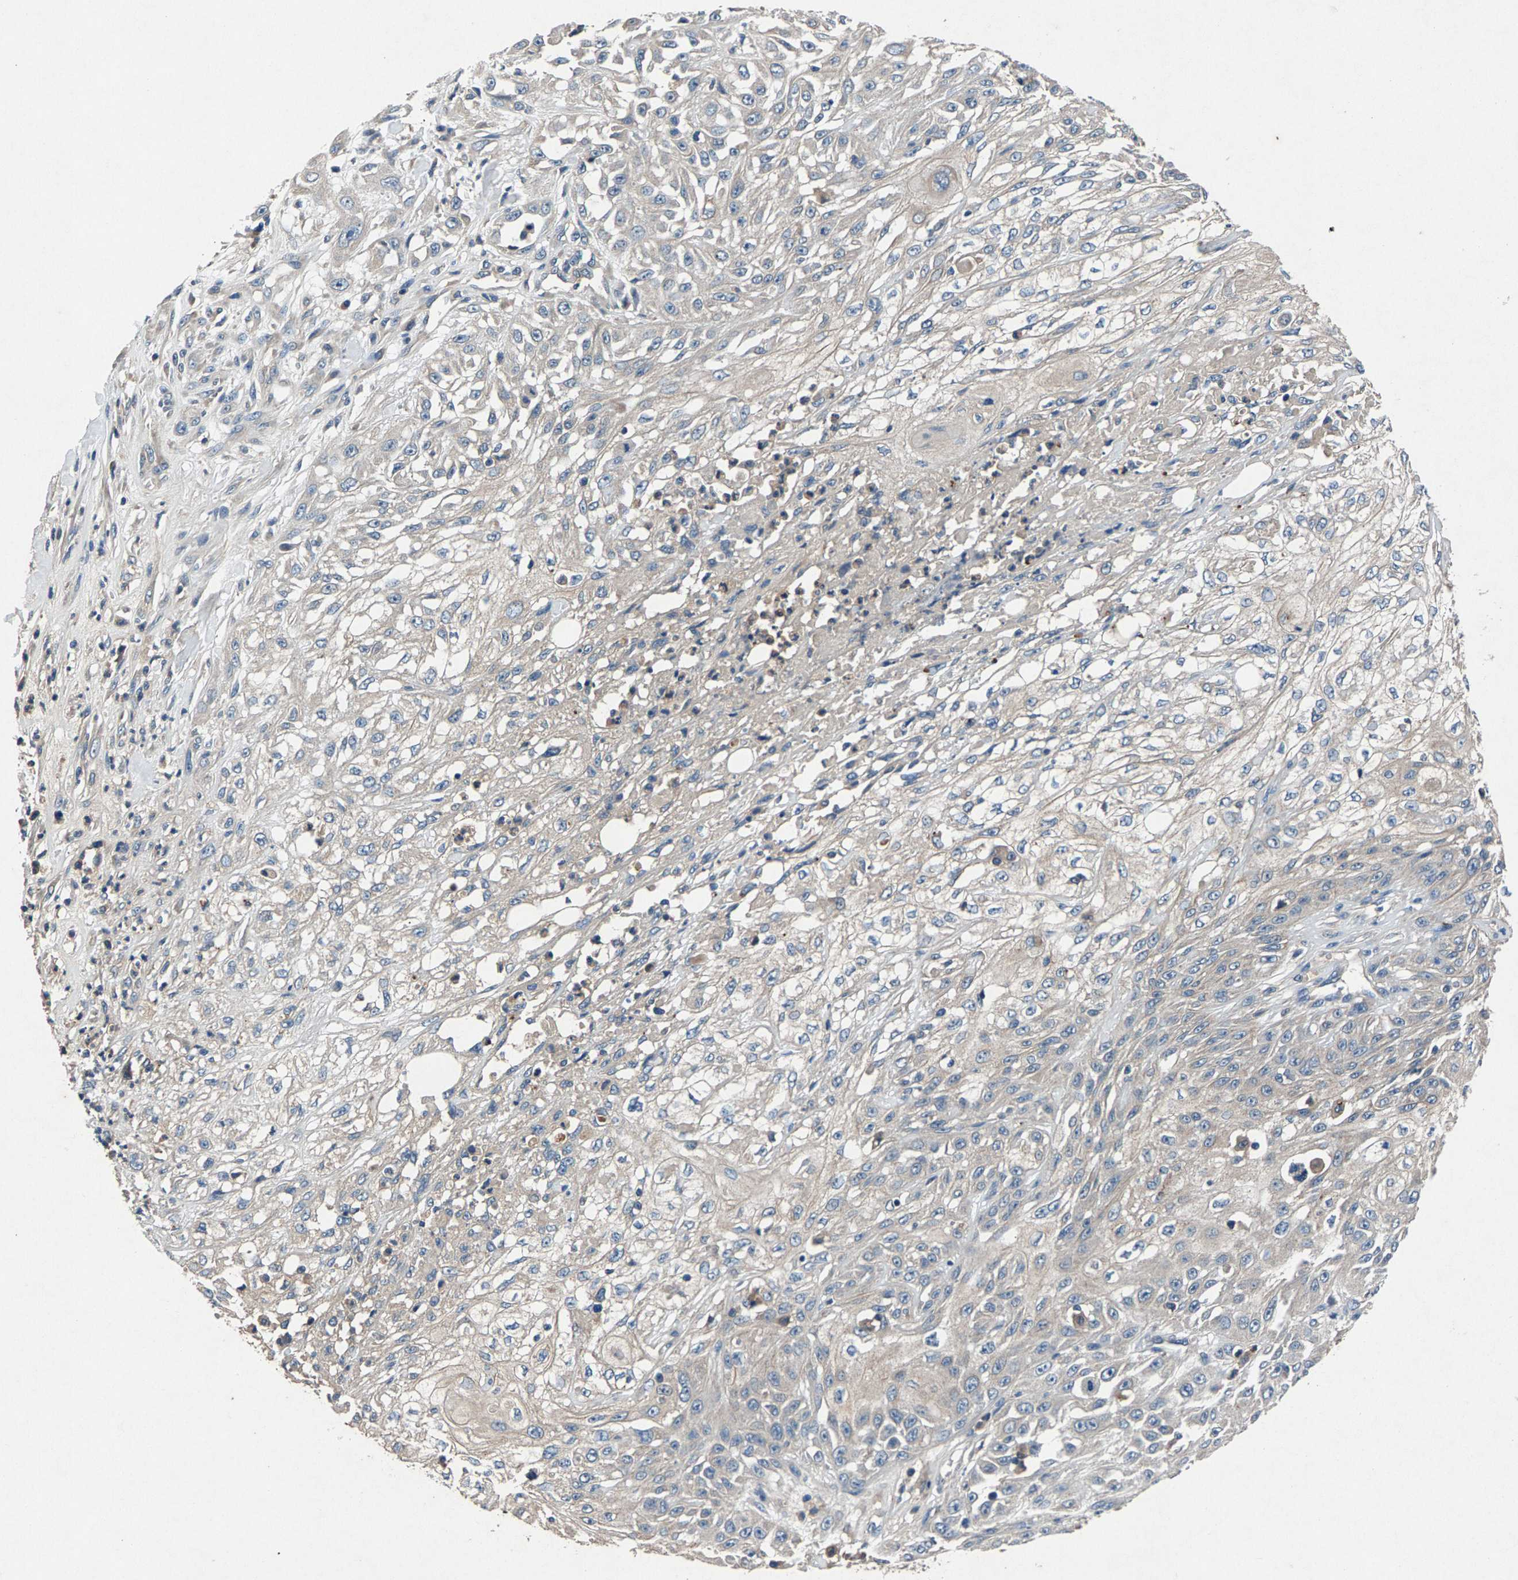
{"staining": {"intensity": "negative", "quantity": "none", "location": "none"}, "tissue": "skin cancer", "cell_type": "Tumor cells", "image_type": "cancer", "snomed": [{"axis": "morphology", "description": "Squamous cell carcinoma, NOS"}, {"axis": "morphology", "description": "Squamous cell carcinoma, metastatic, NOS"}, {"axis": "topography", "description": "Skin"}, {"axis": "topography", "description": "Lymph node"}], "caption": "Metastatic squamous cell carcinoma (skin) was stained to show a protein in brown. There is no significant expression in tumor cells. Nuclei are stained in blue.", "gene": "PRXL2C", "patient": {"sex": "male", "age": 75}}